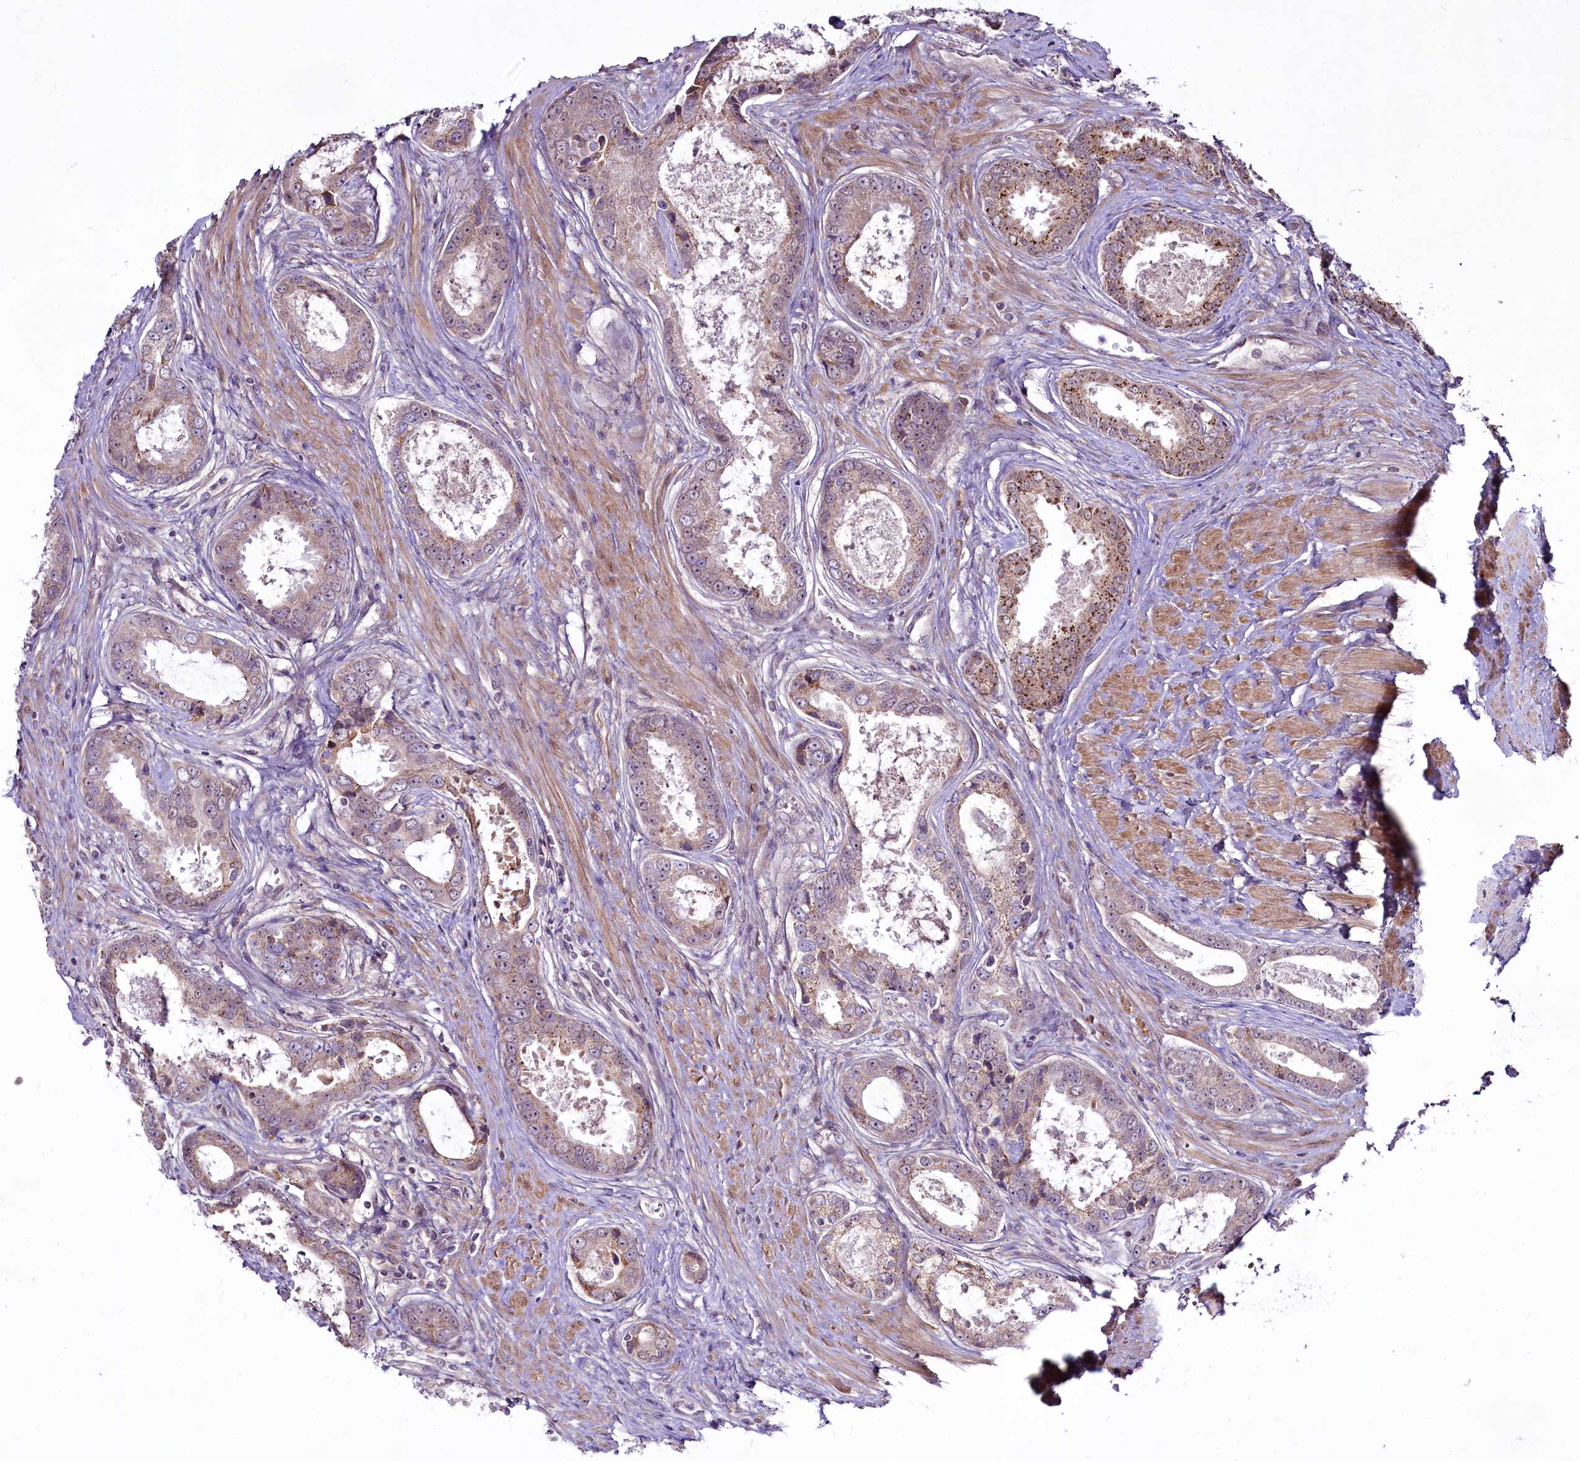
{"staining": {"intensity": "weak", "quantity": "25%-75%", "location": "cytoplasmic/membranous"}, "tissue": "prostate cancer", "cell_type": "Tumor cells", "image_type": "cancer", "snomed": [{"axis": "morphology", "description": "Adenocarcinoma, Low grade"}, {"axis": "topography", "description": "Prostate"}], "caption": "IHC (DAB) staining of human prostate cancer (adenocarcinoma (low-grade)) displays weak cytoplasmic/membranous protein positivity in approximately 25%-75% of tumor cells. The protein is shown in brown color, while the nuclei are stained blue.", "gene": "RSBN1", "patient": {"sex": "male", "age": 68}}